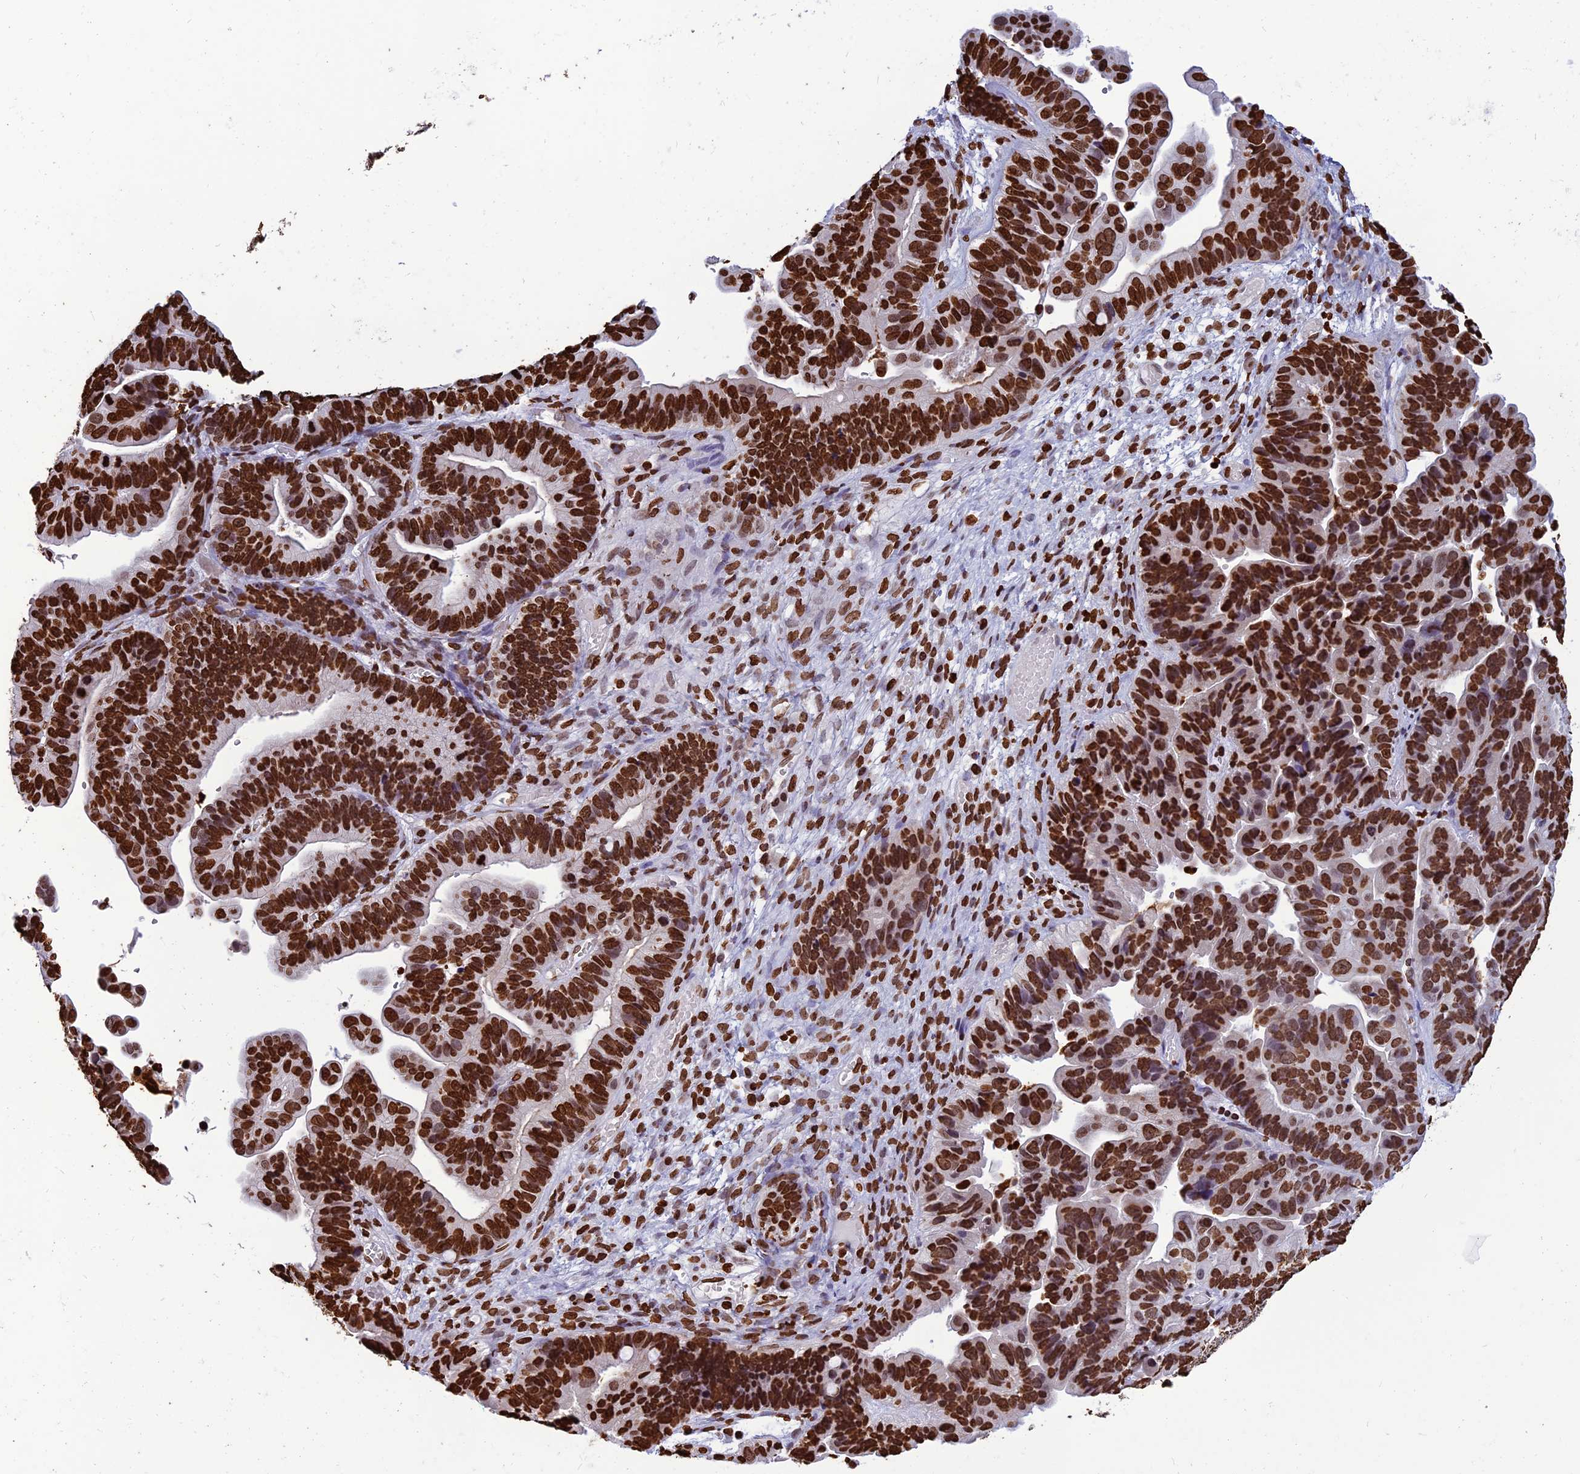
{"staining": {"intensity": "strong", "quantity": ">75%", "location": "nuclear"}, "tissue": "ovarian cancer", "cell_type": "Tumor cells", "image_type": "cancer", "snomed": [{"axis": "morphology", "description": "Cystadenocarcinoma, serous, NOS"}, {"axis": "topography", "description": "Ovary"}], "caption": "A brown stain shows strong nuclear positivity of a protein in ovarian cancer tumor cells.", "gene": "AKAP17A", "patient": {"sex": "female", "age": 56}}